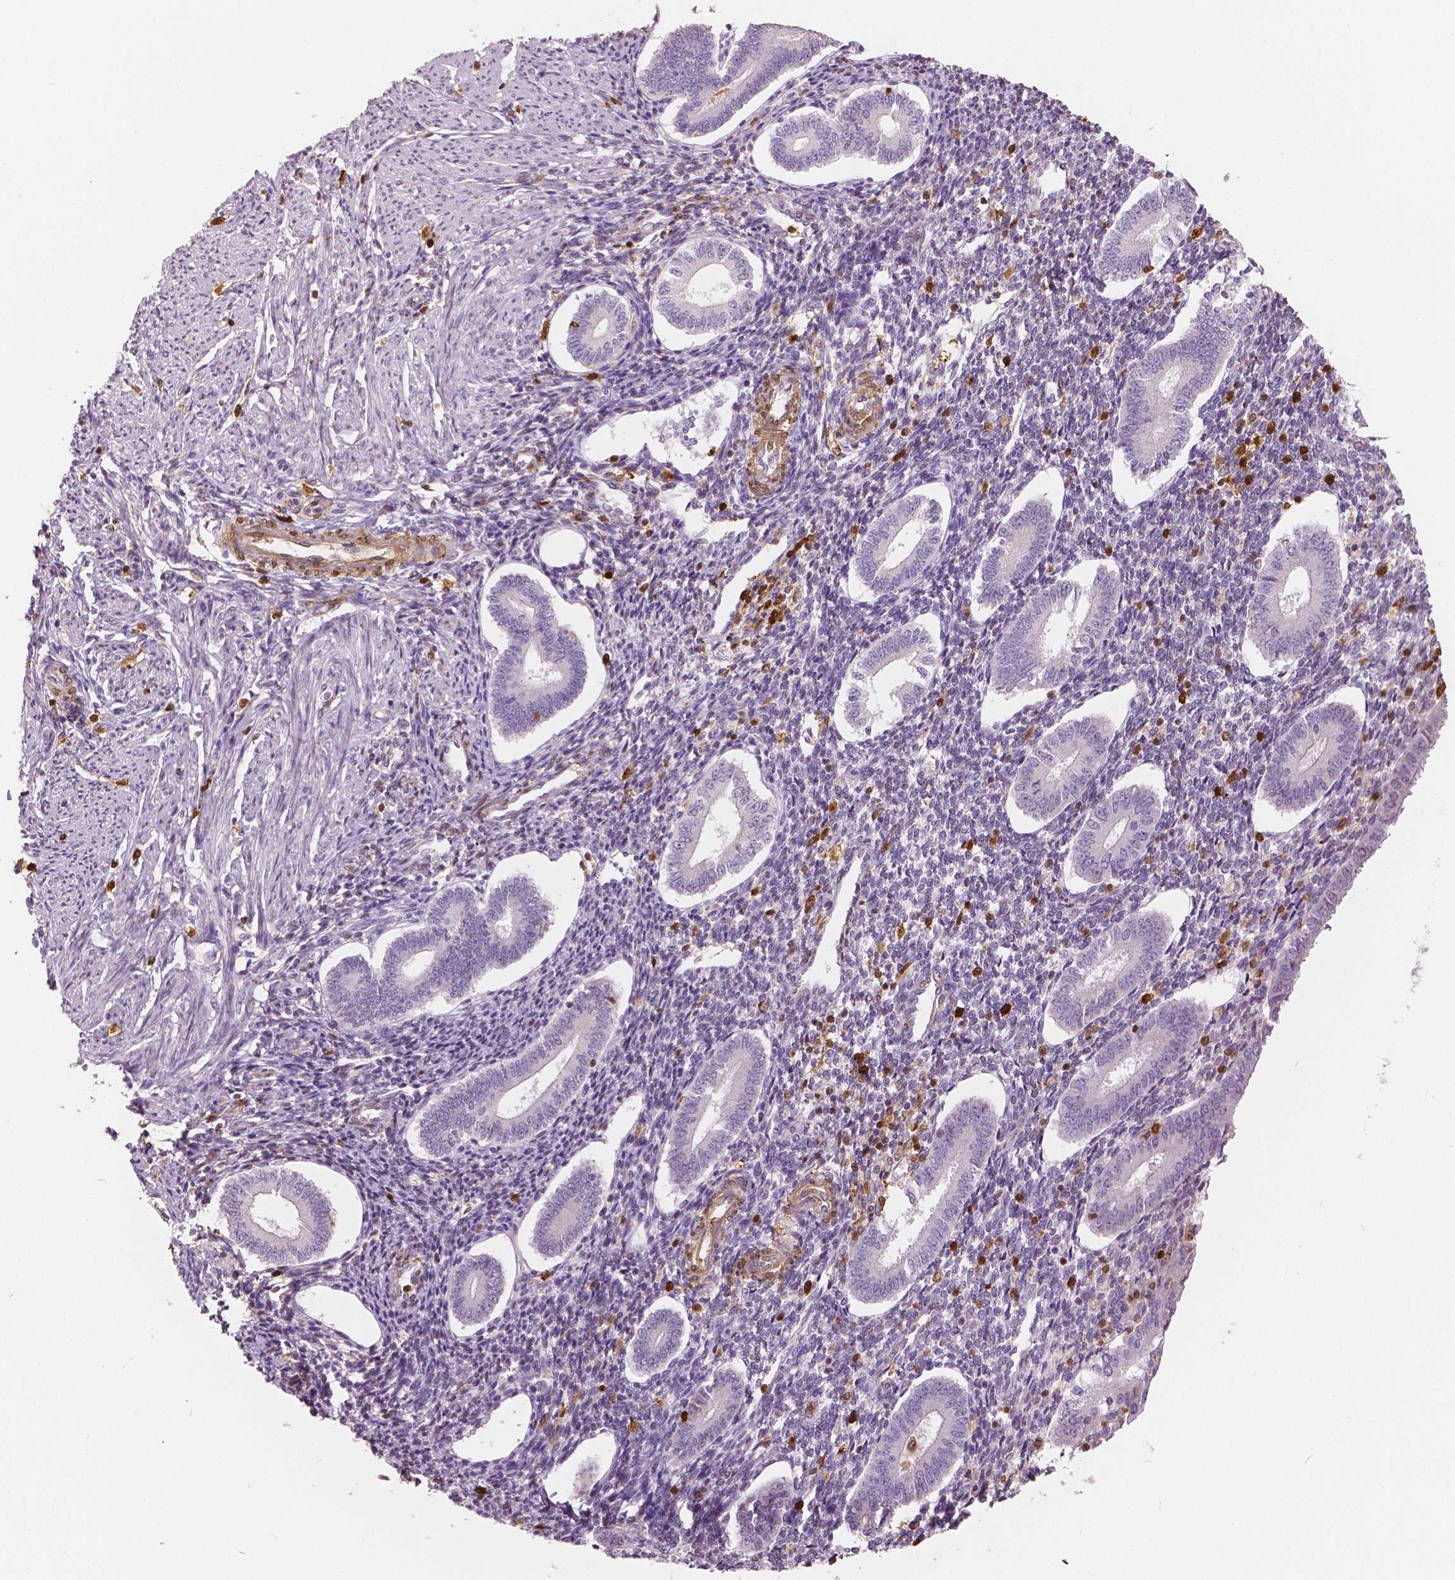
{"staining": {"intensity": "moderate", "quantity": "<25%", "location": "cytoplasmic/membranous"}, "tissue": "endometrium", "cell_type": "Cells in endometrial stroma", "image_type": "normal", "snomed": [{"axis": "morphology", "description": "Normal tissue, NOS"}, {"axis": "topography", "description": "Endometrium"}], "caption": "IHC (DAB) staining of unremarkable endometrium demonstrates moderate cytoplasmic/membranous protein expression in approximately <25% of cells in endometrial stroma. (Stains: DAB in brown, nuclei in blue, Microscopy: brightfield microscopy at high magnification).", "gene": "S100A4", "patient": {"sex": "female", "age": 40}}